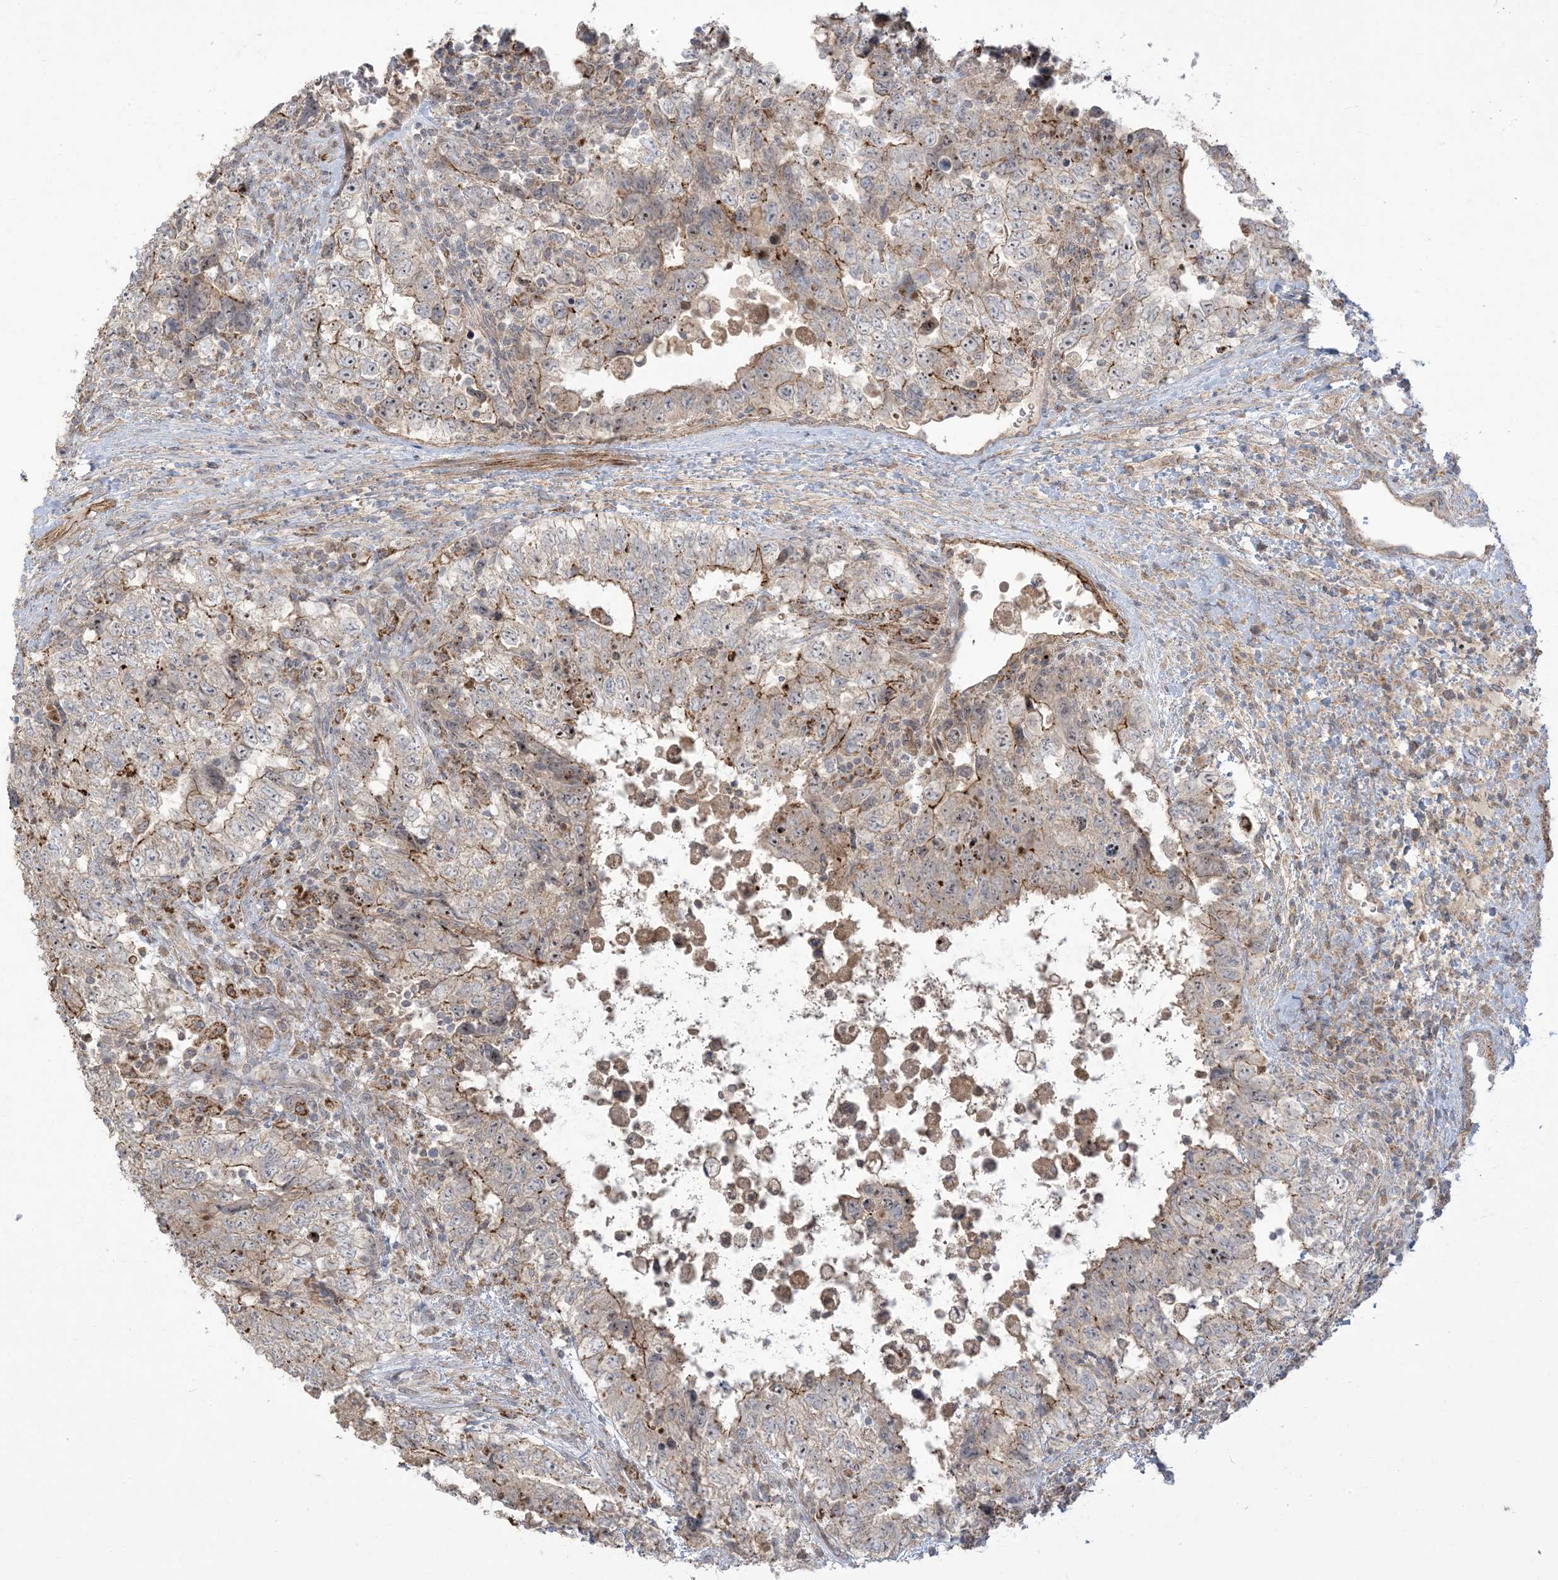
{"staining": {"intensity": "moderate", "quantity": "<25%", "location": "cytoplasmic/membranous"}, "tissue": "testis cancer", "cell_type": "Tumor cells", "image_type": "cancer", "snomed": [{"axis": "morphology", "description": "Carcinoma, Embryonal, NOS"}, {"axis": "topography", "description": "Testis"}], "caption": "Immunohistochemical staining of human testis cancer (embryonal carcinoma) demonstrates low levels of moderate cytoplasmic/membranous protein staining in approximately <25% of tumor cells. The staining was performed using DAB to visualize the protein expression in brown, while the nuclei were stained in blue with hematoxylin (Magnification: 20x).", "gene": "KLHL18", "patient": {"sex": "male", "age": 37}}